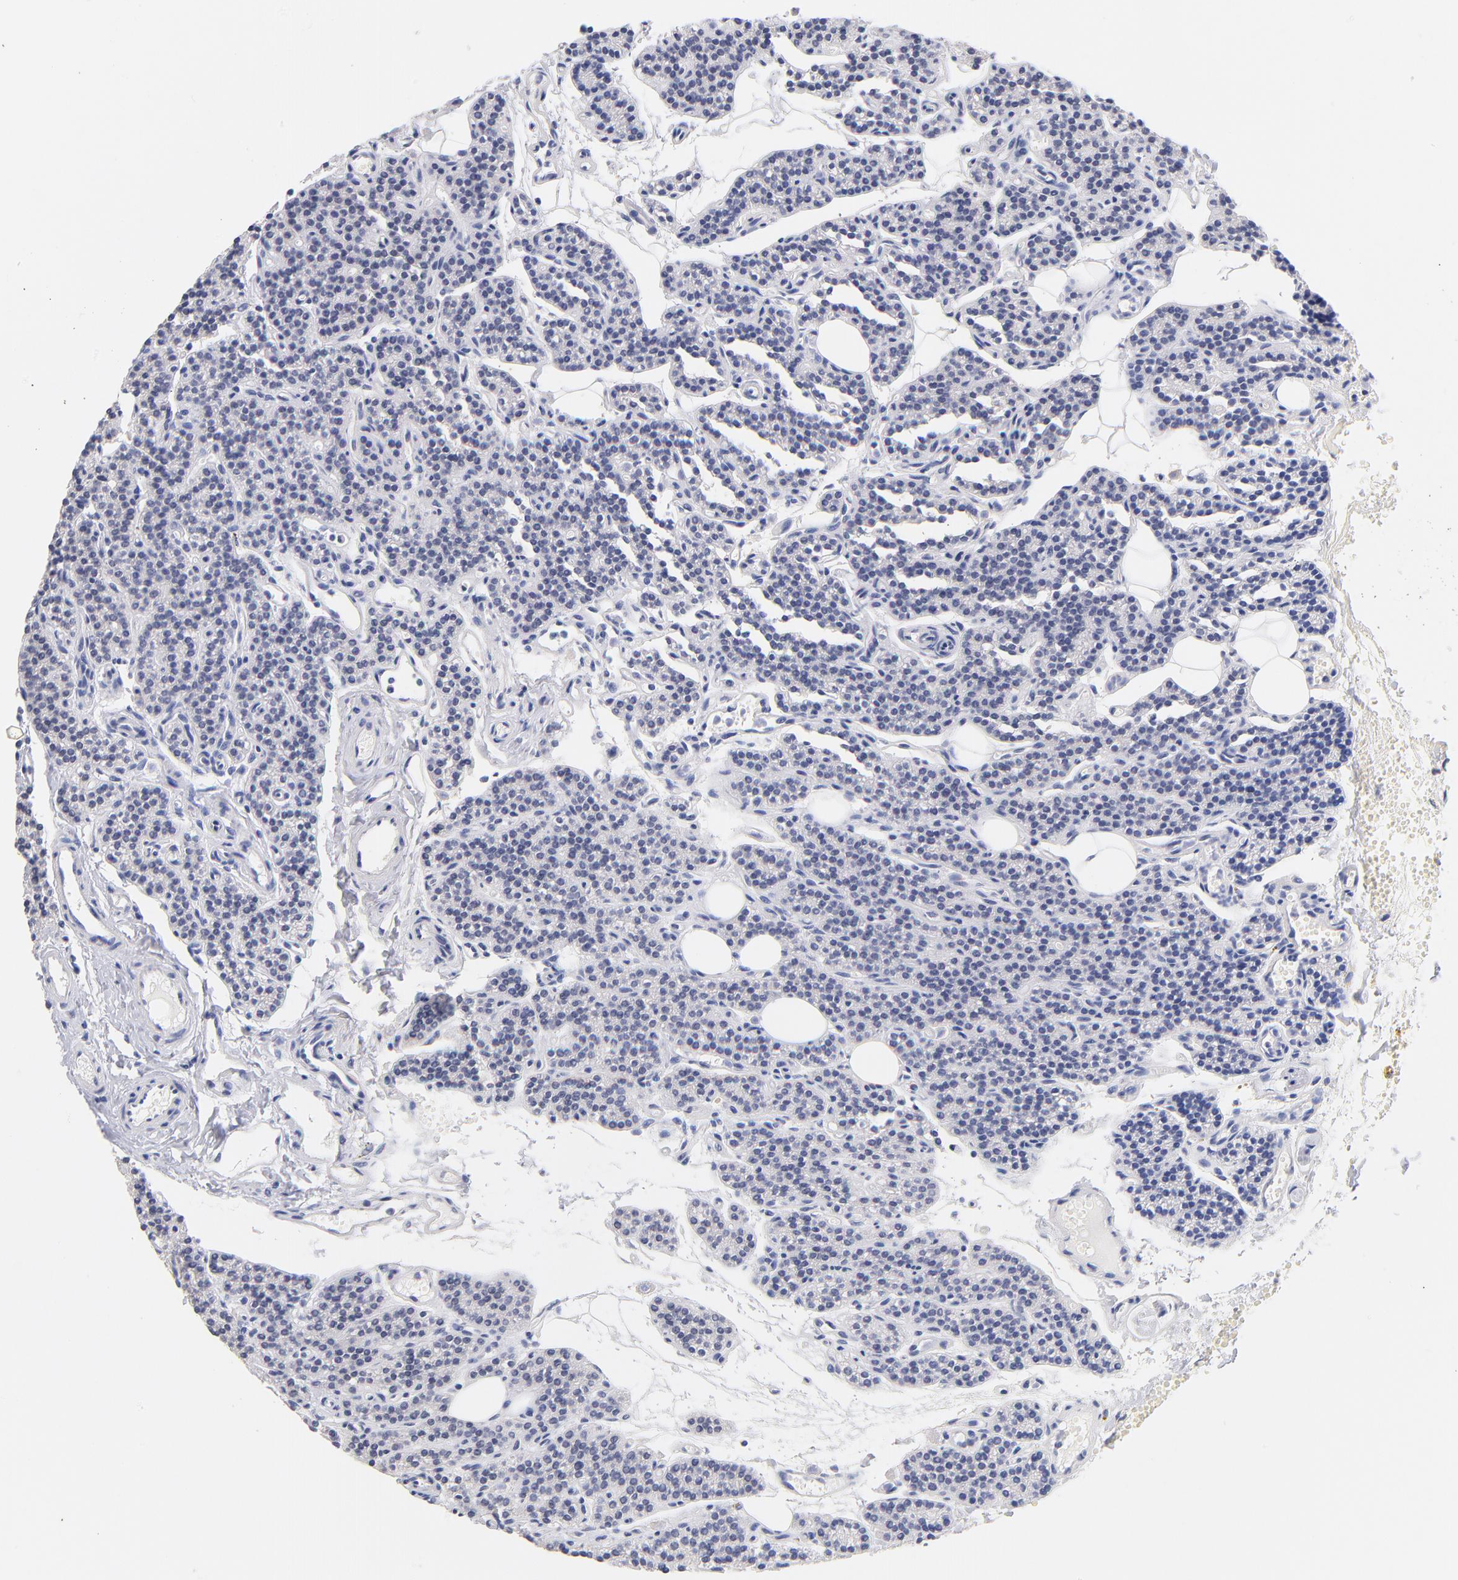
{"staining": {"intensity": "negative", "quantity": "none", "location": "none"}, "tissue": "parathyroid gland", "cell_type": "Glandular cells", "image_type": "normal", "snomed": [{"axis": "morphology", "description": "Normal tissue, NOS"}, {"axis": "topography", "description": "Parathyroid gland"}], "caption": "This is an immunohistochemistry micrograph of normal human parathyroid gland. There is no positivity in glandular cells.", "gene": "ZNF74", "patient": {"sex": "male", "age": 25}}